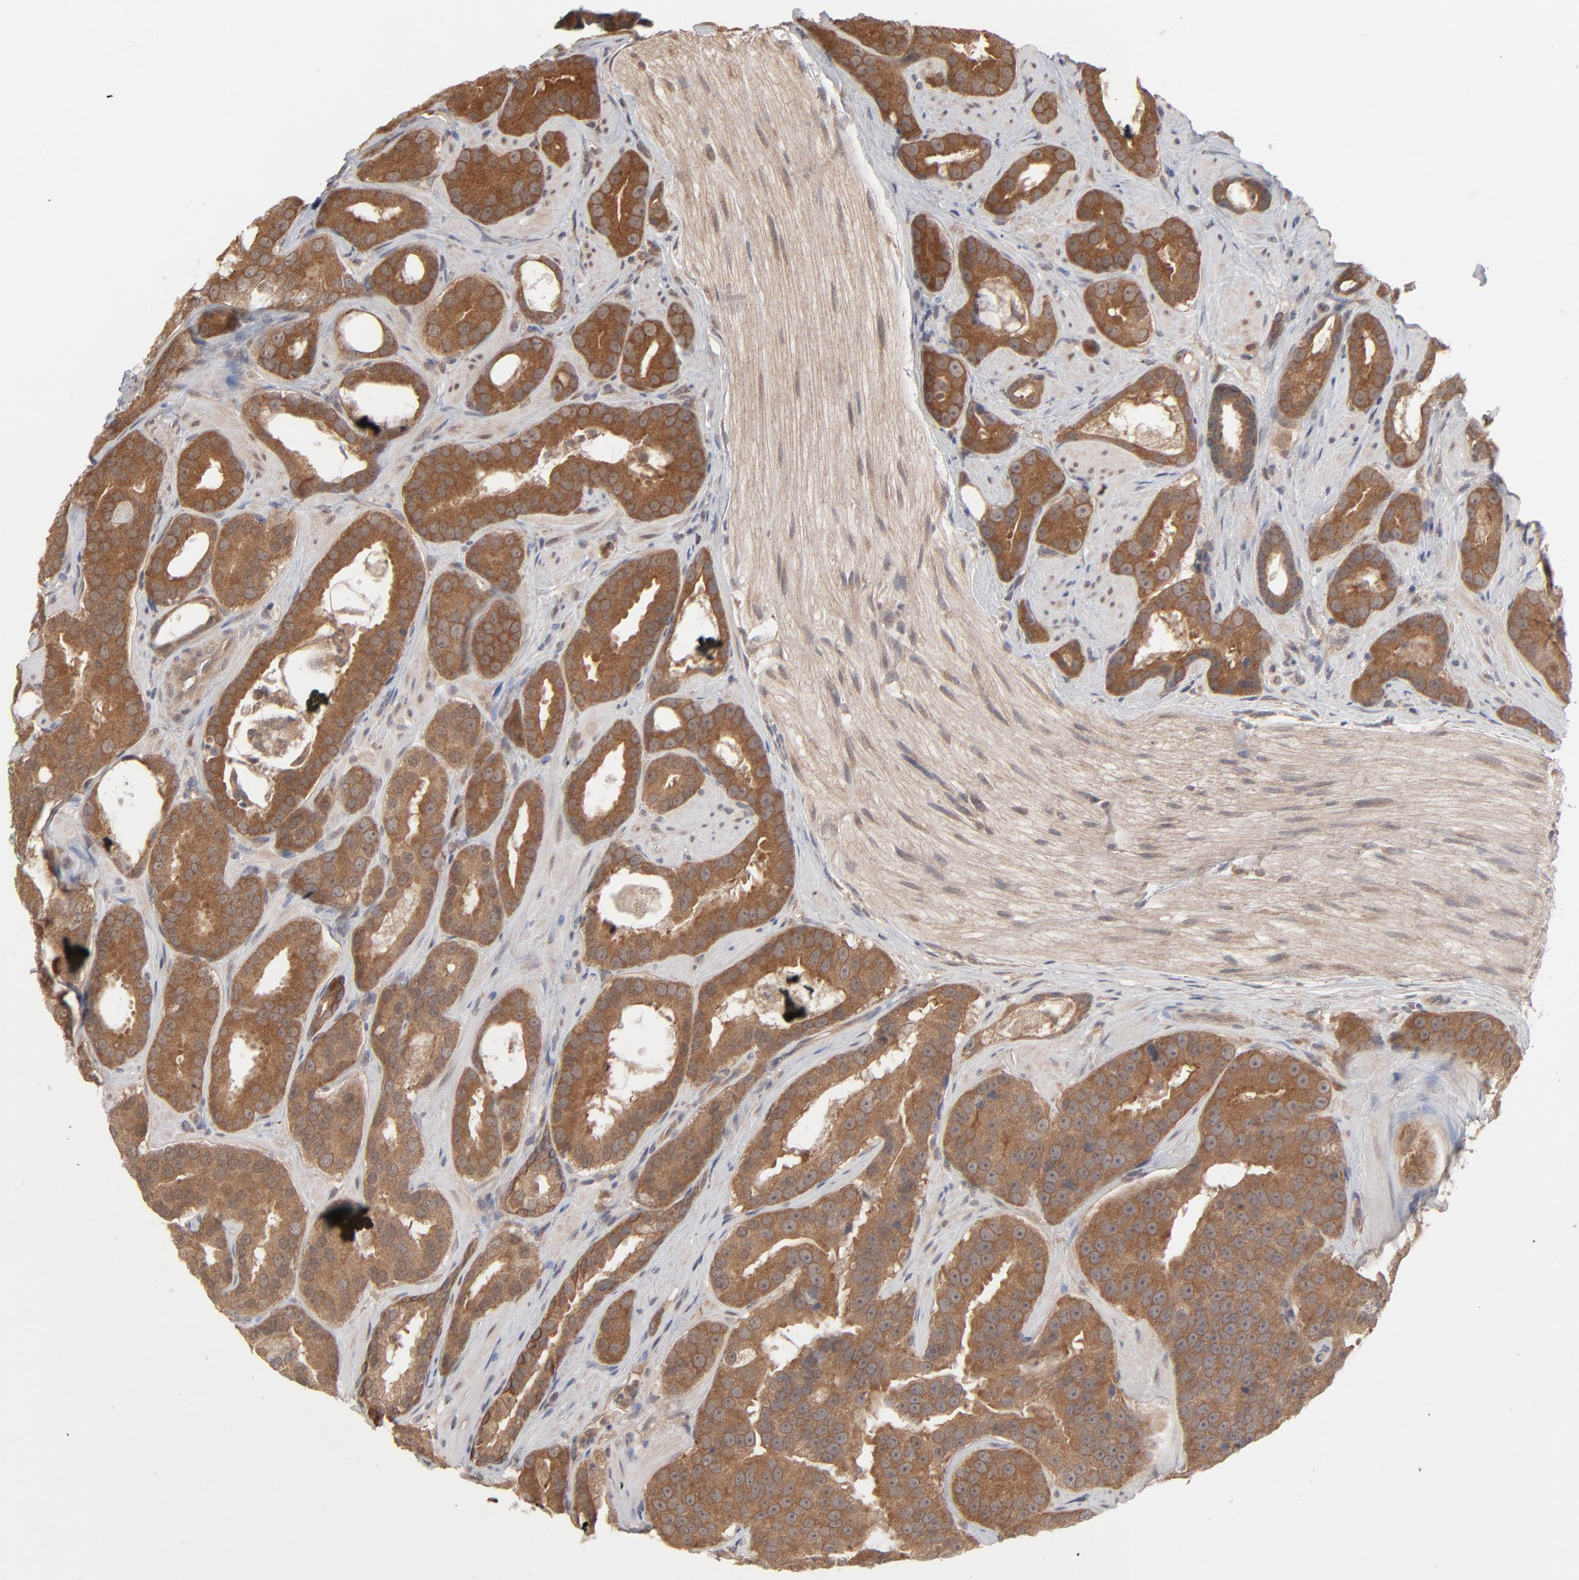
{"staining": {"intensity": "moderate", "quantity": ">75%", "location": "cytoplasmic/membranous"}, "tissue": "prostate cancer", "cell_type": "Tumor cells", "image_type": "cancer", "snomed": [{"axis": "morphology", "description": "Adenocarcinoma, Low grade"}, {"axis": "topography", "description": "Prostate"}], "caption": "This micrograph shows IHC staining of human prostate cancer, with medium moderate cytoplasmic/membranous staining in about >75% of tumor cells.", "gene": "SCFD1", "patient": {"sex": "male", "age": 59}}